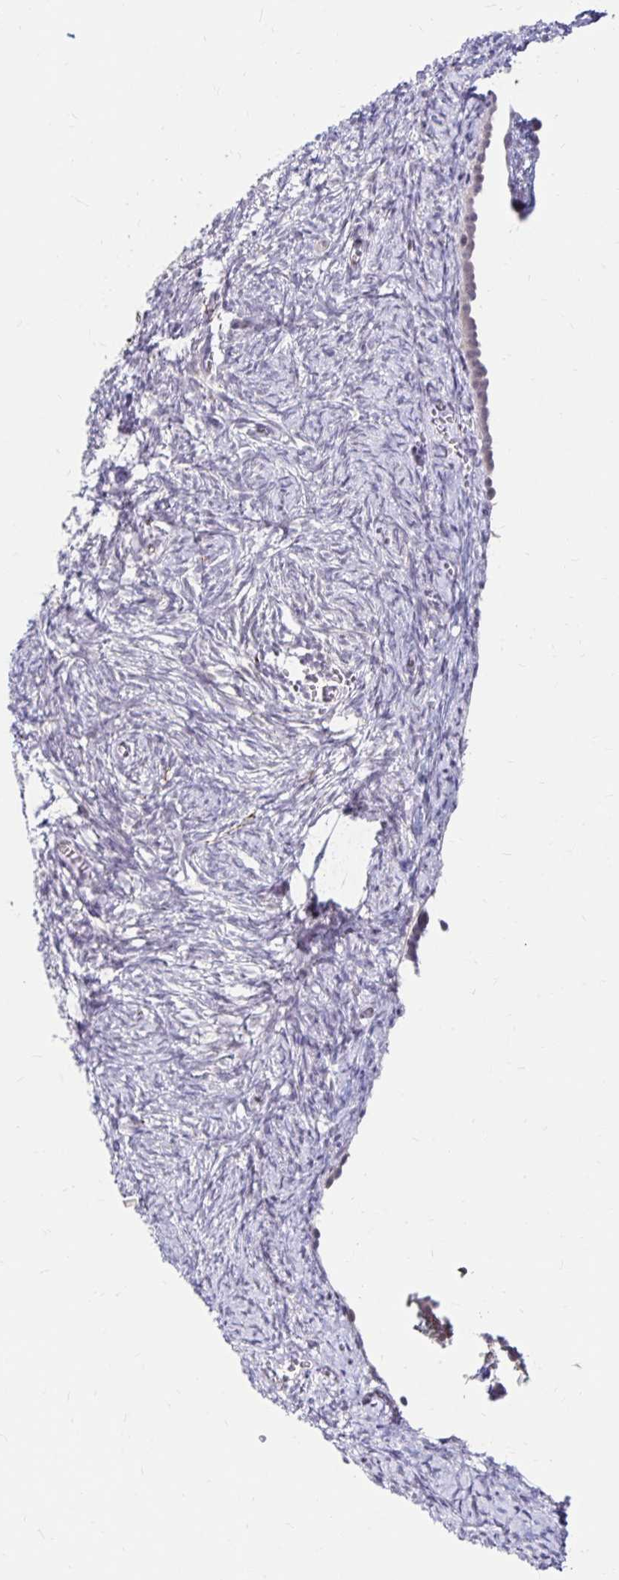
{"staining": {"intensity": "strong", "quantity": ">75%", "location": "cytoplasmic/membranous"}, "tissue": "ovary", "cell_type": "Follicle cells", "image_type": "normal", "snomed": [{"axis": "morphology", "description": "Normal tissue, NOS"}, {"axis": "topography", "description": "Ovary"}], "caption": "A photomicrograph of human ovary stained for a protein reveals strong cytoplasmic/membranous brown staining in follicle cells. The staining was performed using DAB, with brown indicating positive protein expression. Nuclei are stained blue with hematoxylin.", "gene": "GUCY1A1", "patient": {"sex": "female", "age": 41}}